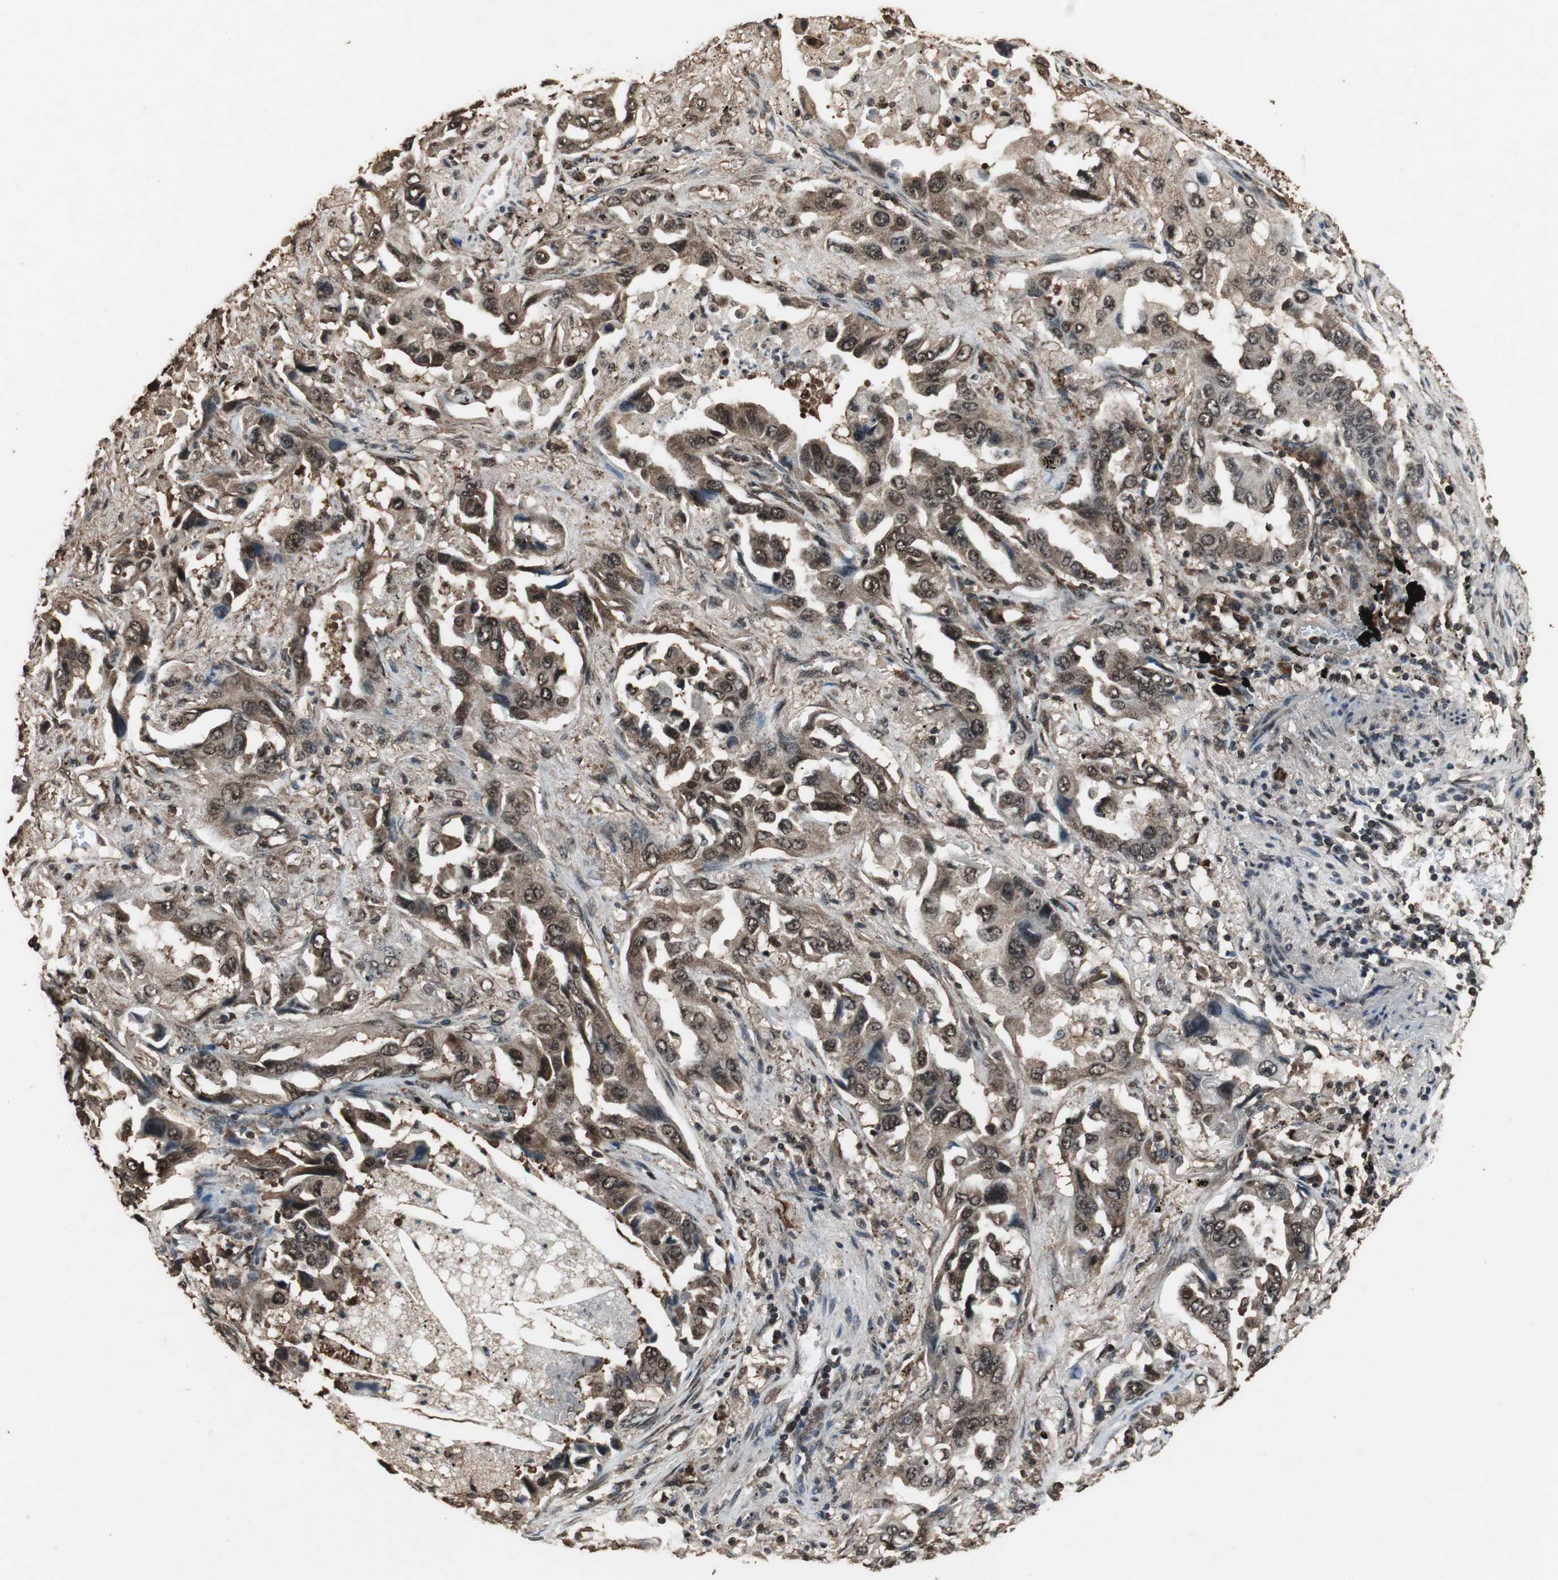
{"staining": {"intensity": "strong", "quantity": ">75%", "location": "cytoplasmic/membranous,nuclear"}, "tissue": "lung cancer", "cell_type": "Tumor cells", "image_type": "cancer", "snomed": [{"axis": "morphology", "description": "Adenocarcinoma, NOS"}, {"axis": "topography", "description": "Lung"}], "caption": "Immunohistochemistry (IHC) (DAB) staining of human lung adenocarcinoma reveals strong cytoplasmic/membranous and nuclear protein expression in about >75% of tumor cells.", "gene": "ZNF18", "patient": {"sex": "female", "age": 65}}